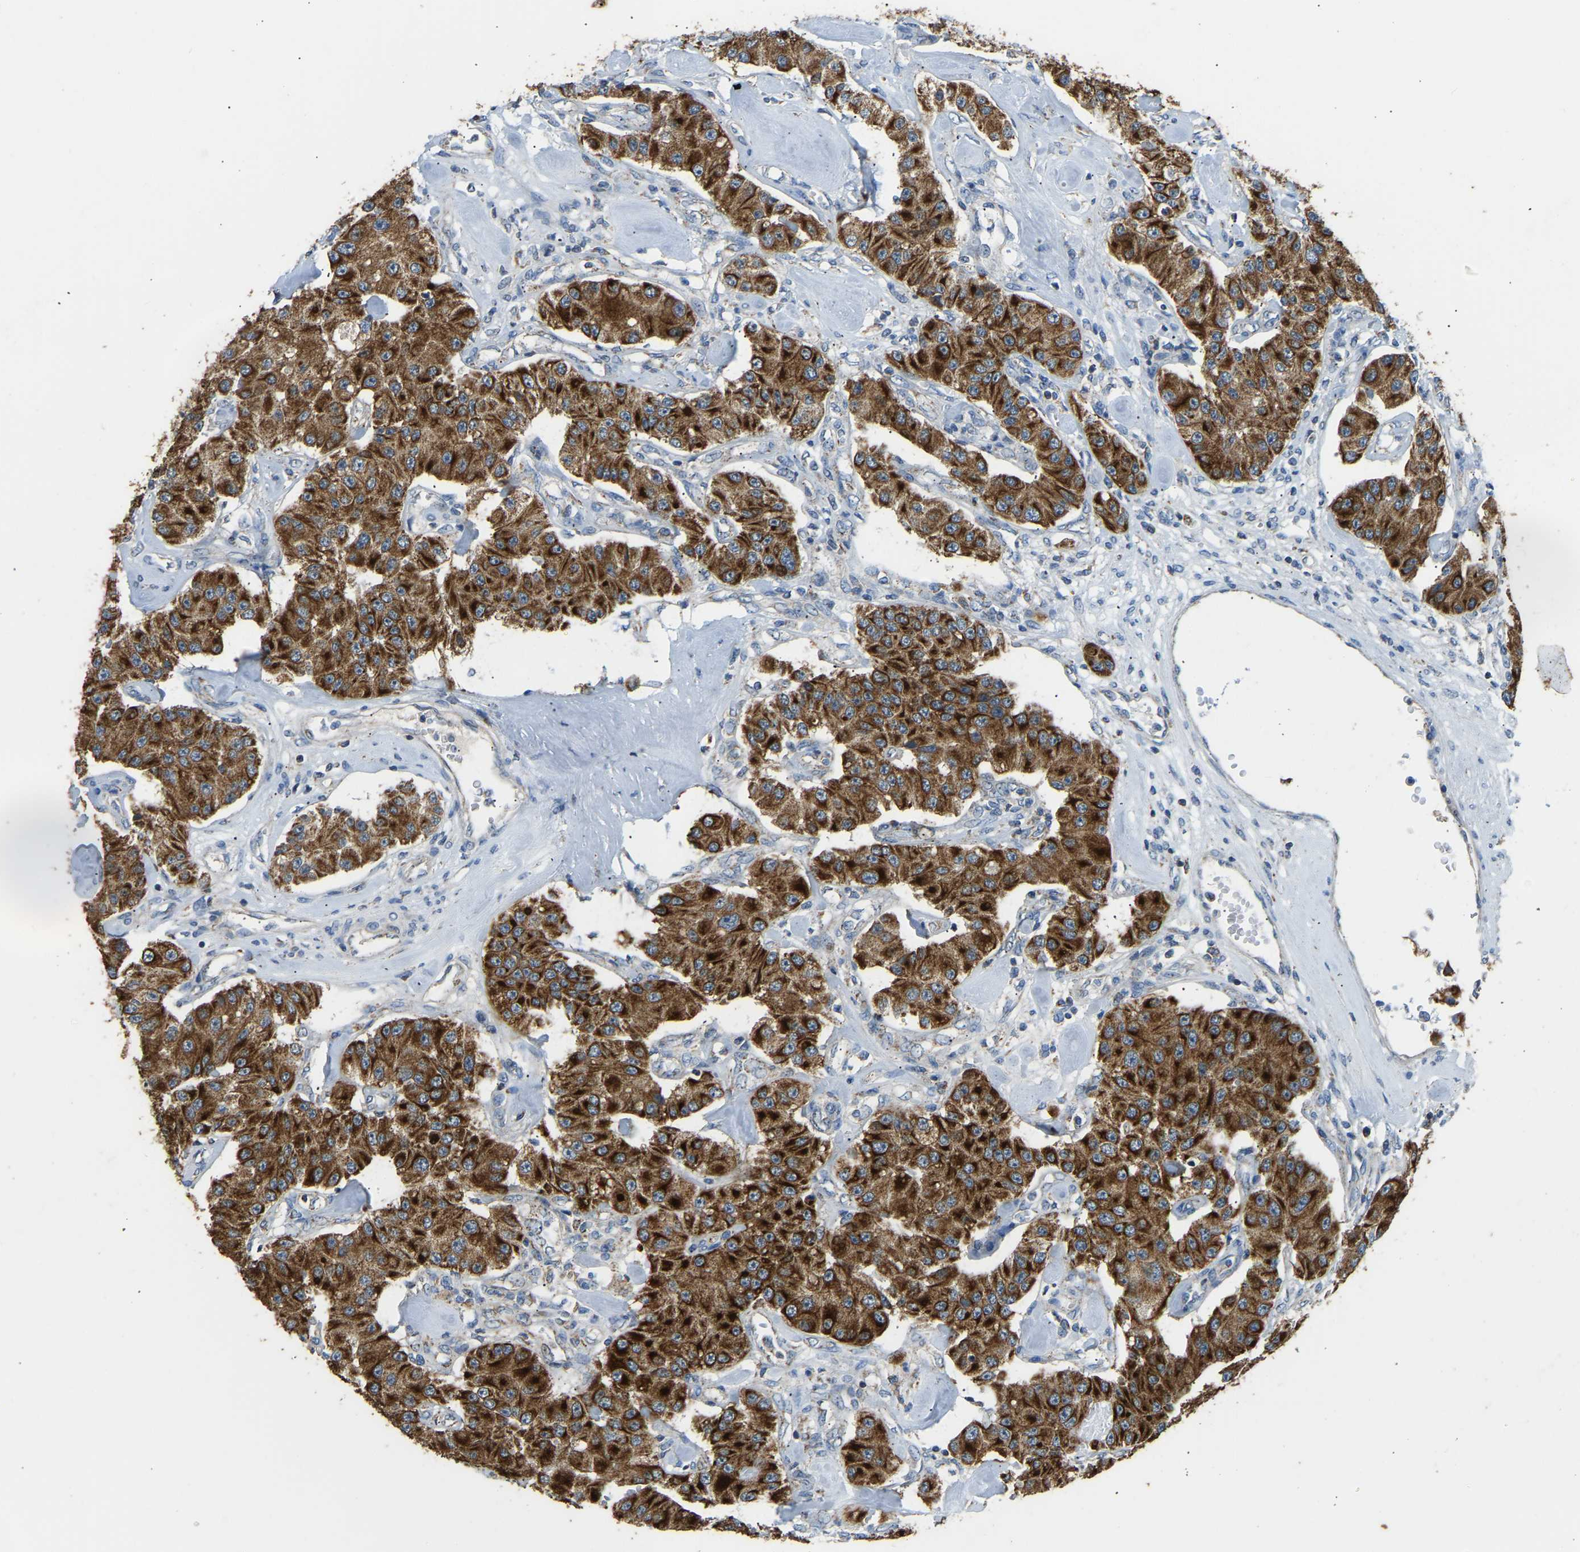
{"staining": {"intensity": "strong", "quantity": ">75%", "location": "cytoplasmic/membranous"}, "tissue": "carcinoid", "cell_type": "Tumor cells", "image_type": "cancer", "snomed": [{"axis": "morphology", "description": "Carcinoid, malignant, NOS"}, {"axis": "topography", "description": "Pancreas"}], "caption": "This is a photomicrograph of IHC staining of carcinoid, which shows strong expression in the cytoplasmic/membranous of tumor cells.", "gene": "ZNF200", "patient": {"sex": "male", "age": 41}}